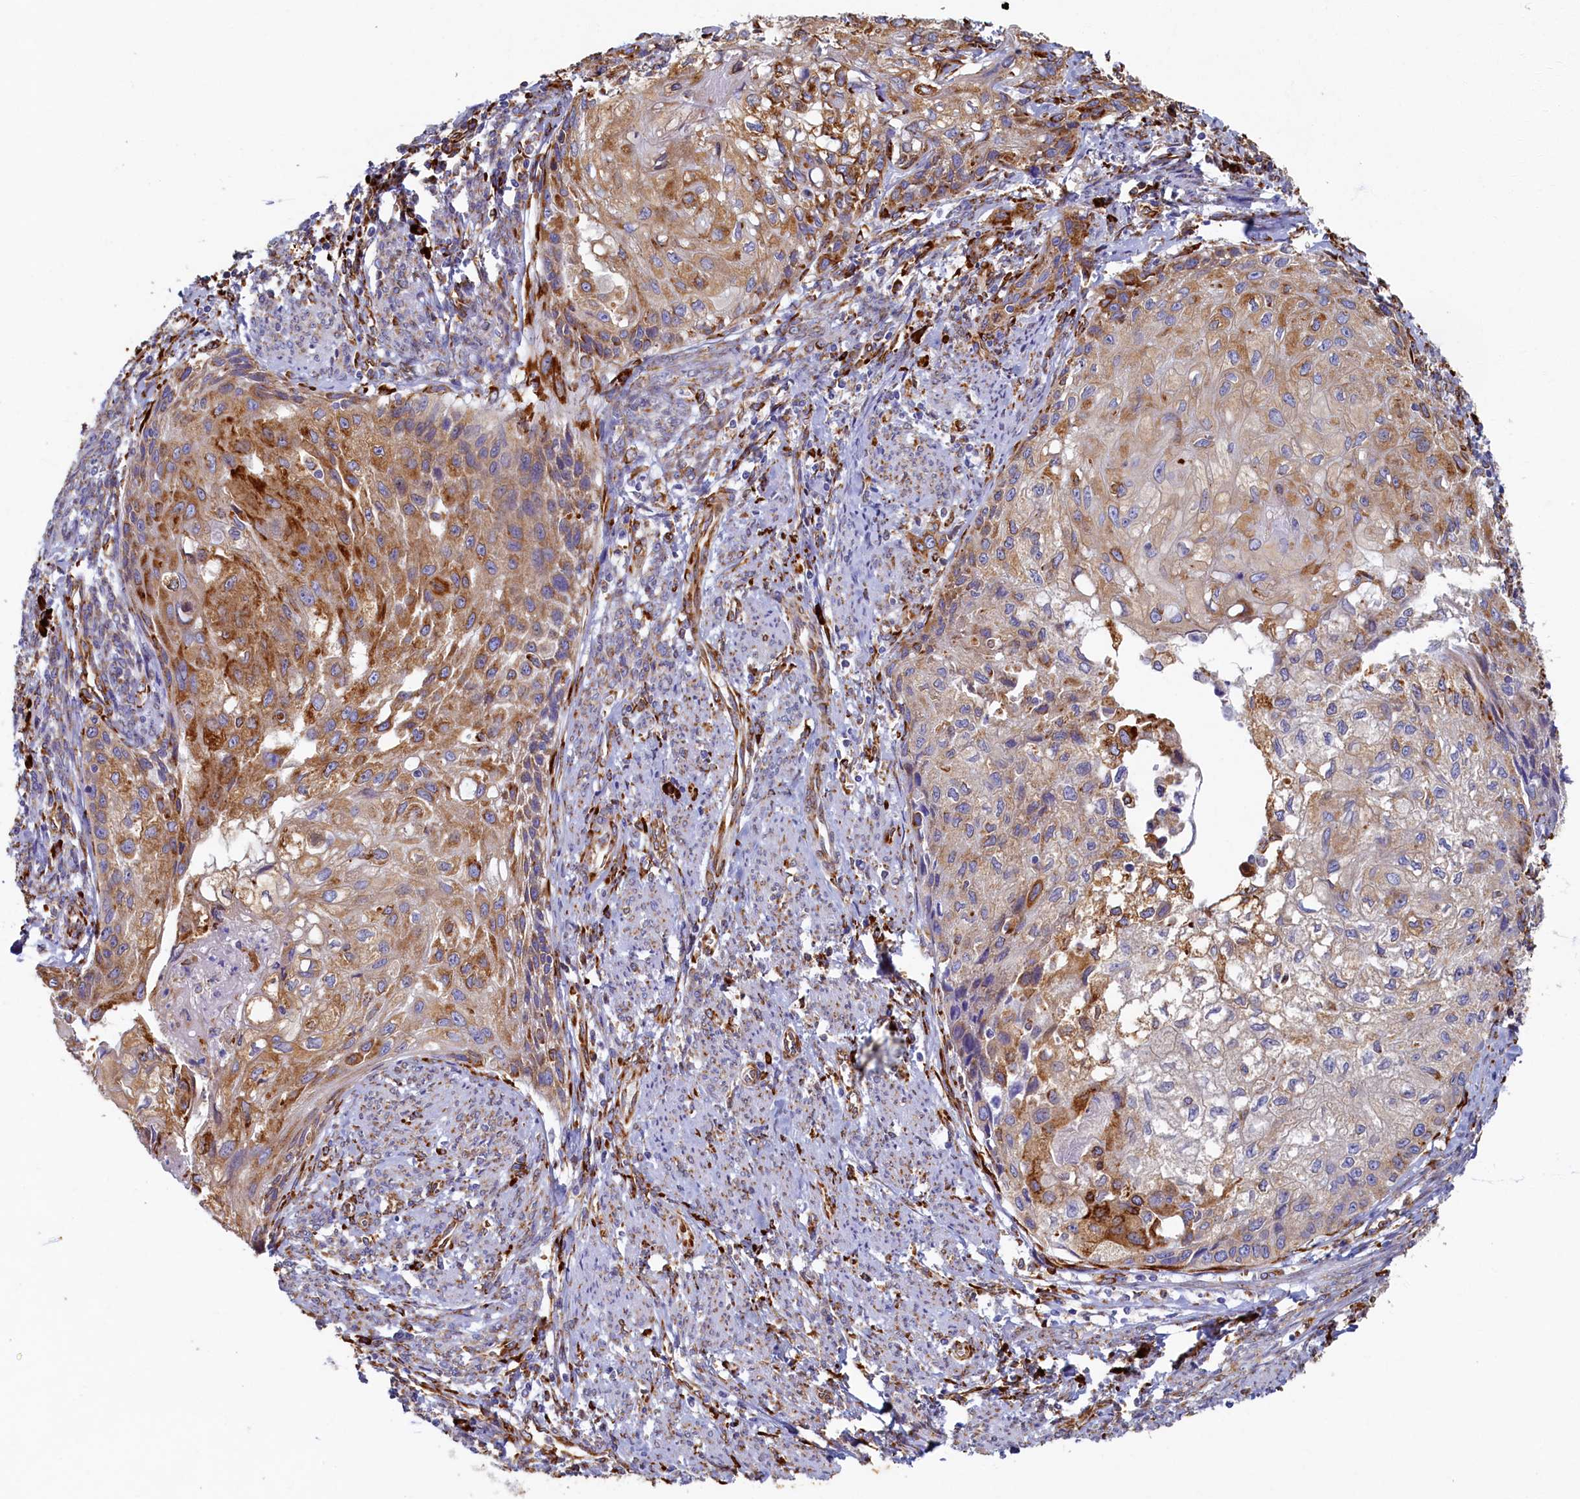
{"staining": {"intensity": "moderate", "quantity": ">75%", "location": "cytoplasmic/membranous"}, "tissue": "cervical cancer", "cell_type": "Tumor cells", "image_type": "cancer", "snomed": [{"axis": "morphology", "description": "Squamous cell carcinoma, NOS"}, {"axis": "topography", "description": "Cervix"}], "caption": "Moderate cytoplasmic/membranous staining is seen in approximately >75% of tumor cells in cervical squamous cell carcinoma.", "gene": "TMEM18", "patient": {"sex": "female", "age": 67}}